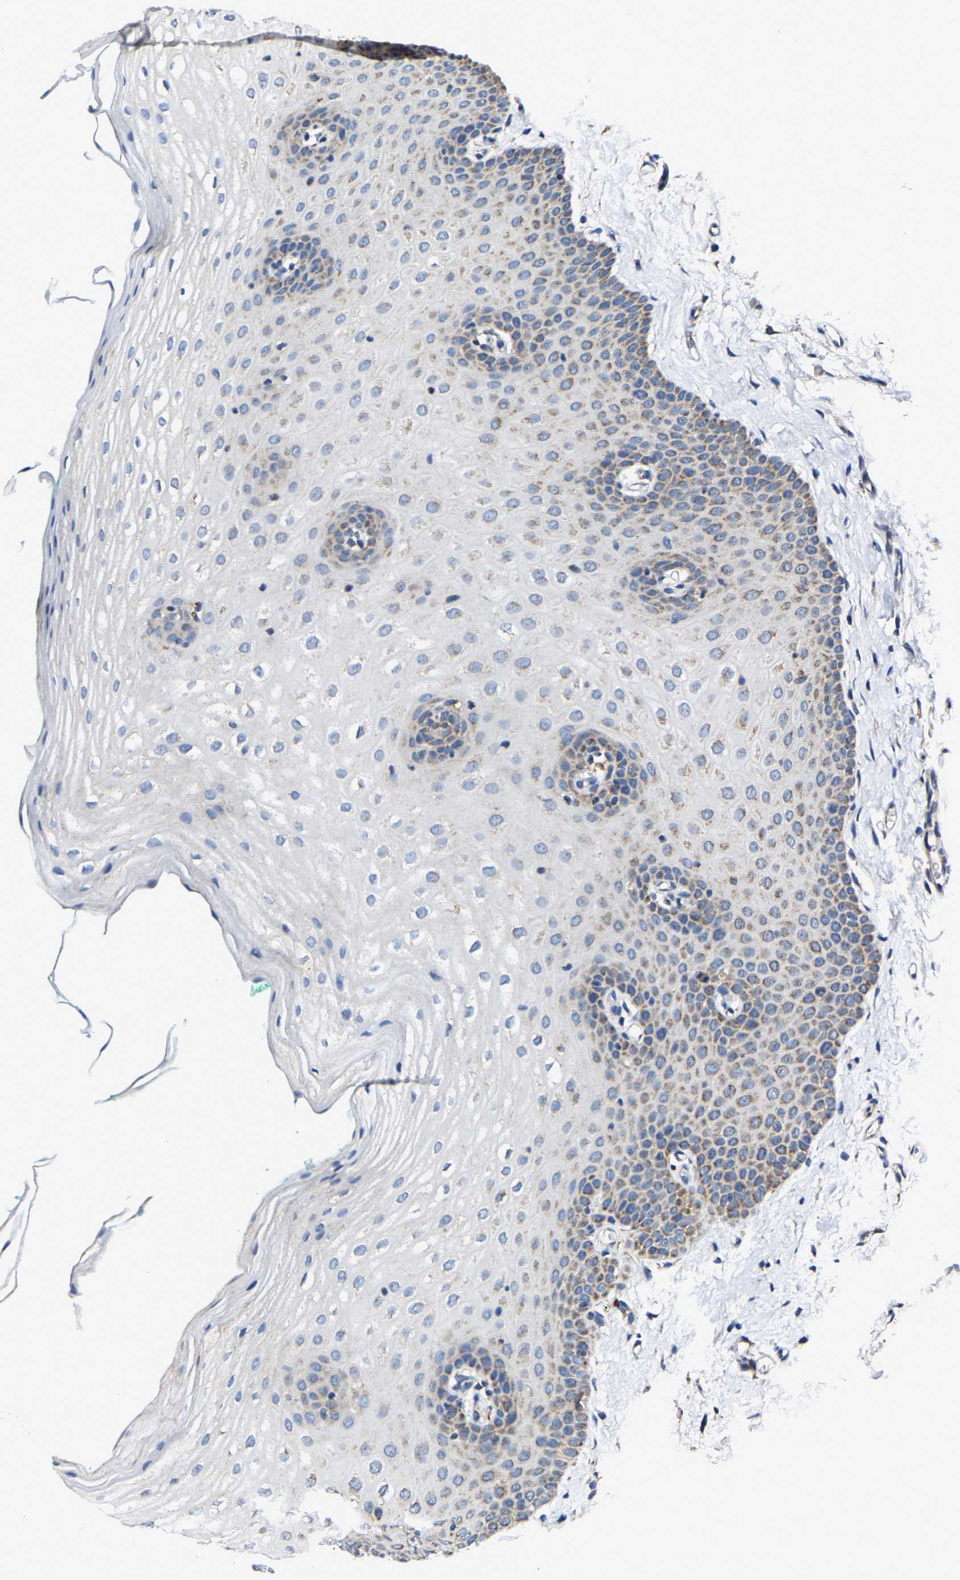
{"staining": {"intensity": "weak", "quantity": ">75%", "location": "cytoplasmic/membranous"}, "tissue": "oral mucosa", "cell_type": "Squamous epithelial cells", "image_type": "normal", "snomed": [{"axis": "morphology", "description": "Normal tissue, NOS"}, {"axis": "topography", "description": "Skin"}, {"axis": "topography", "description": "Oral tissue"}], "caption": "Benign oral mucosa demonstrates weak cytoplasmic/membranous positivity in about >75% of squamous epithelial cells, visualized by immunohistochemistry. (DAB IHC with brightfield microscopy, high magnification).", "gene": "AGK", "patient": {"sex": "male", "age": 84}}